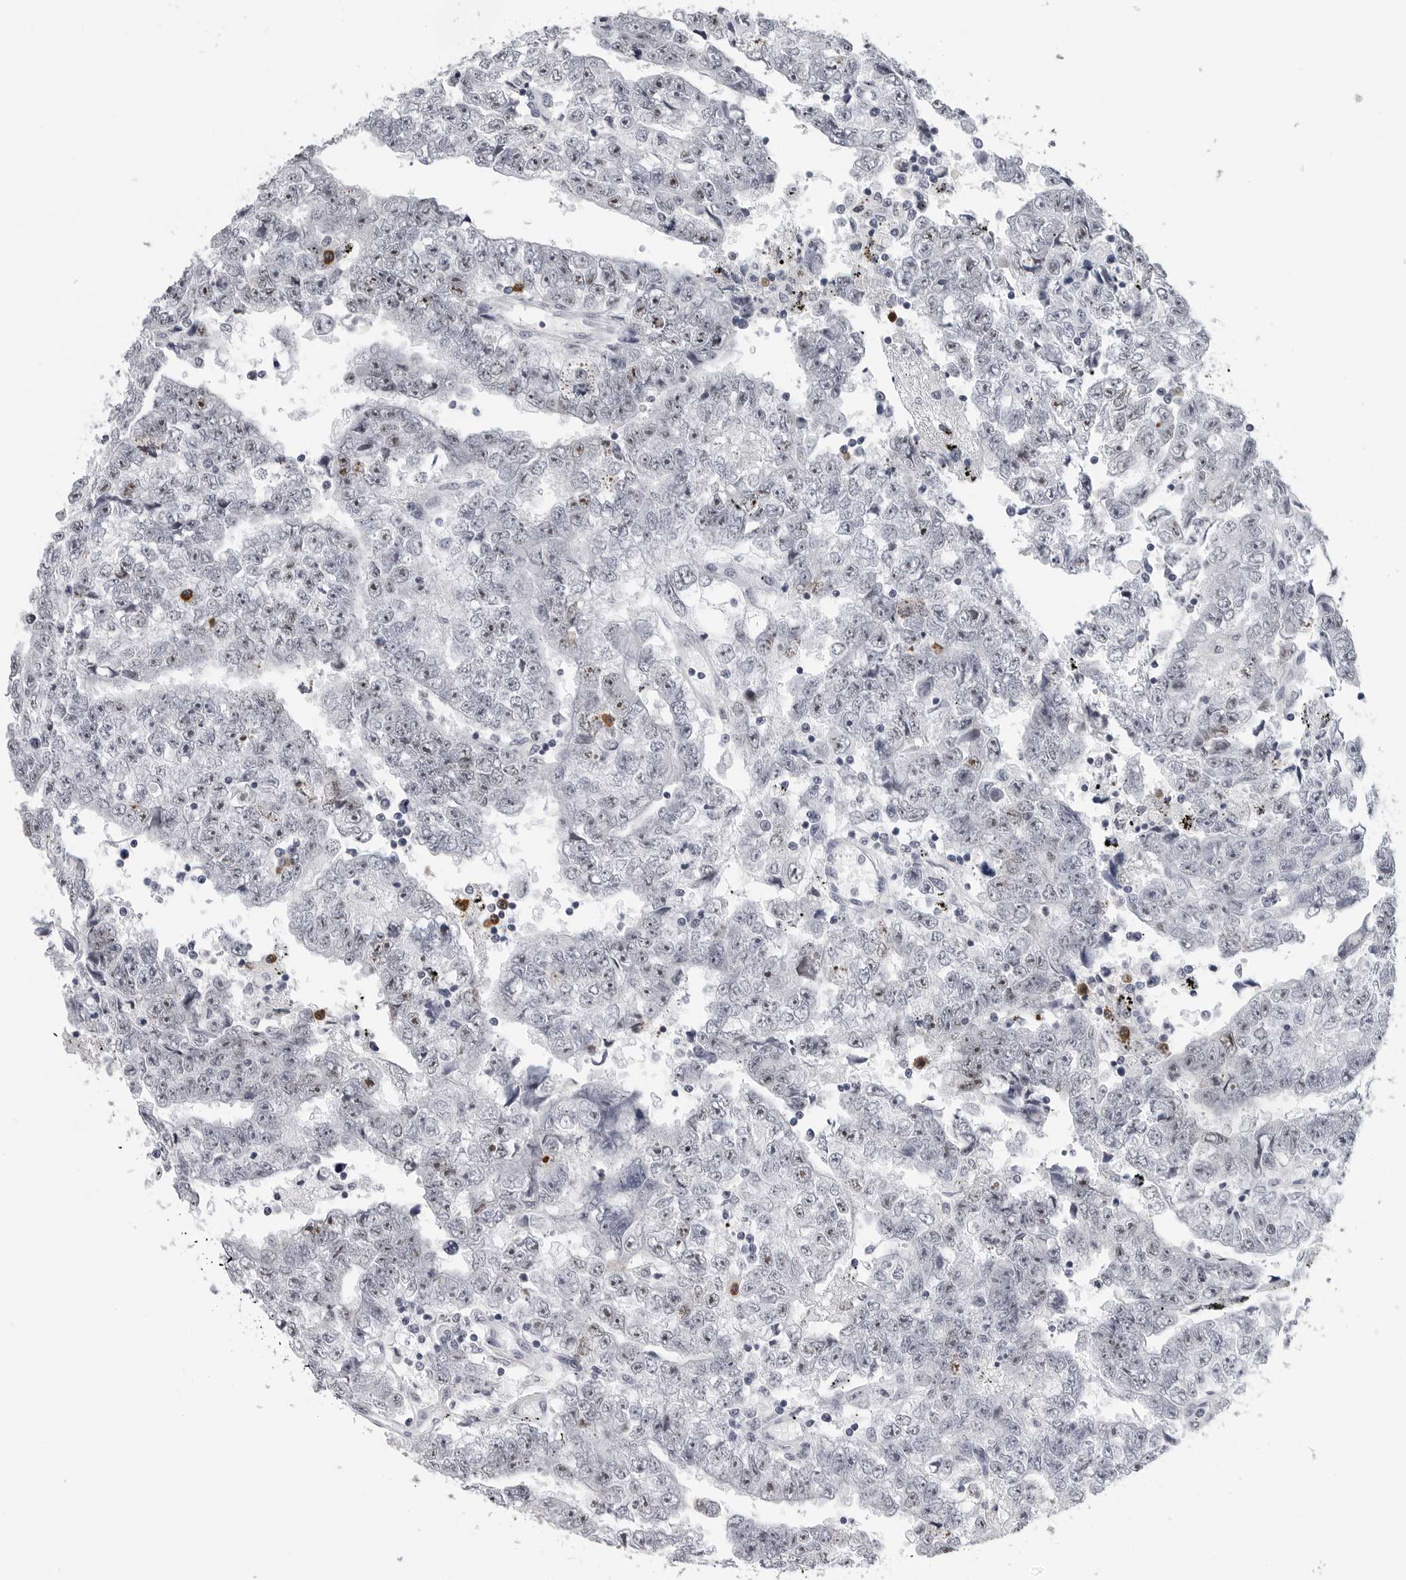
{"staining": {"intensity": "negative", "quantity": "none", "location": "none"}, "tissue": "testis cancer", "cell_type": "Tumor cells", "image_type": "cancer", "snomed": [{"axis": "morphology", "description": "Carcinoma, Embryonal, NOS"}, {"axis": "topography", "description": "Testis"}], "caption": "IHC micrograph of human embryonal carcinoma (testis) stained for a protein (brown), which exhibits no positivity in tumor cells.", "gene": "GNL2", "patient": {"sex": "male", "age": 25}}